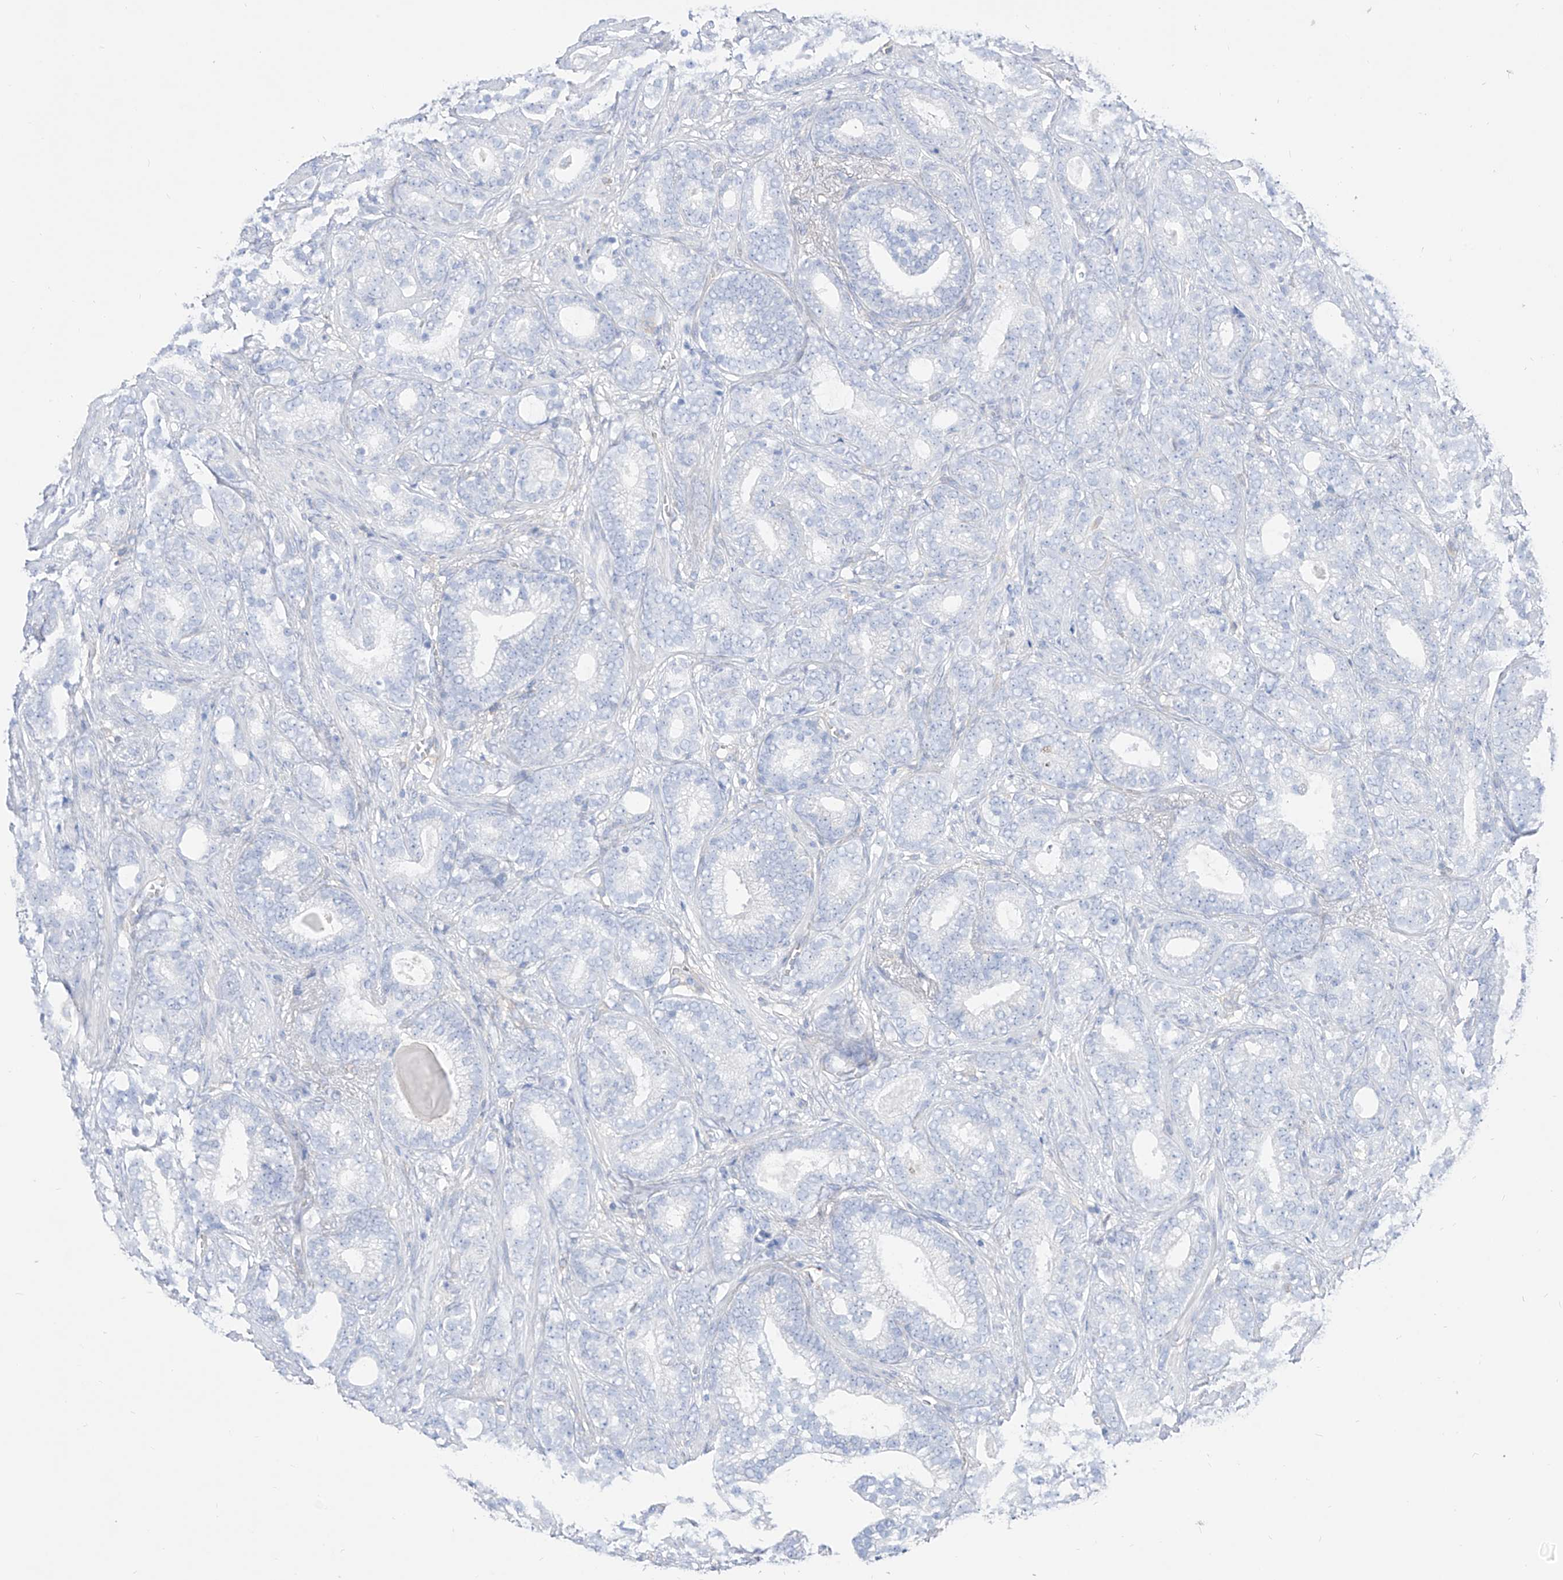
{"staining": {"intensity": "negative", "quantity": "none", "location": "none"}, "tissue": "prostate cancer", "cell_type": "Tumor cells", "image_type": "cancer", "snomed": [{"axis": "morphology", "description": "Adenocarcinoma, High grade"}, {"axis": "topography", "description": "Prostate and seminal vesicle, NOS"}], "caption": "Tumor cells are negative for protein expression in human prostate adenocarcinoma (high-grade).", "gene": "ZNF653", "patient": {"sex": "male", "age": 67}}